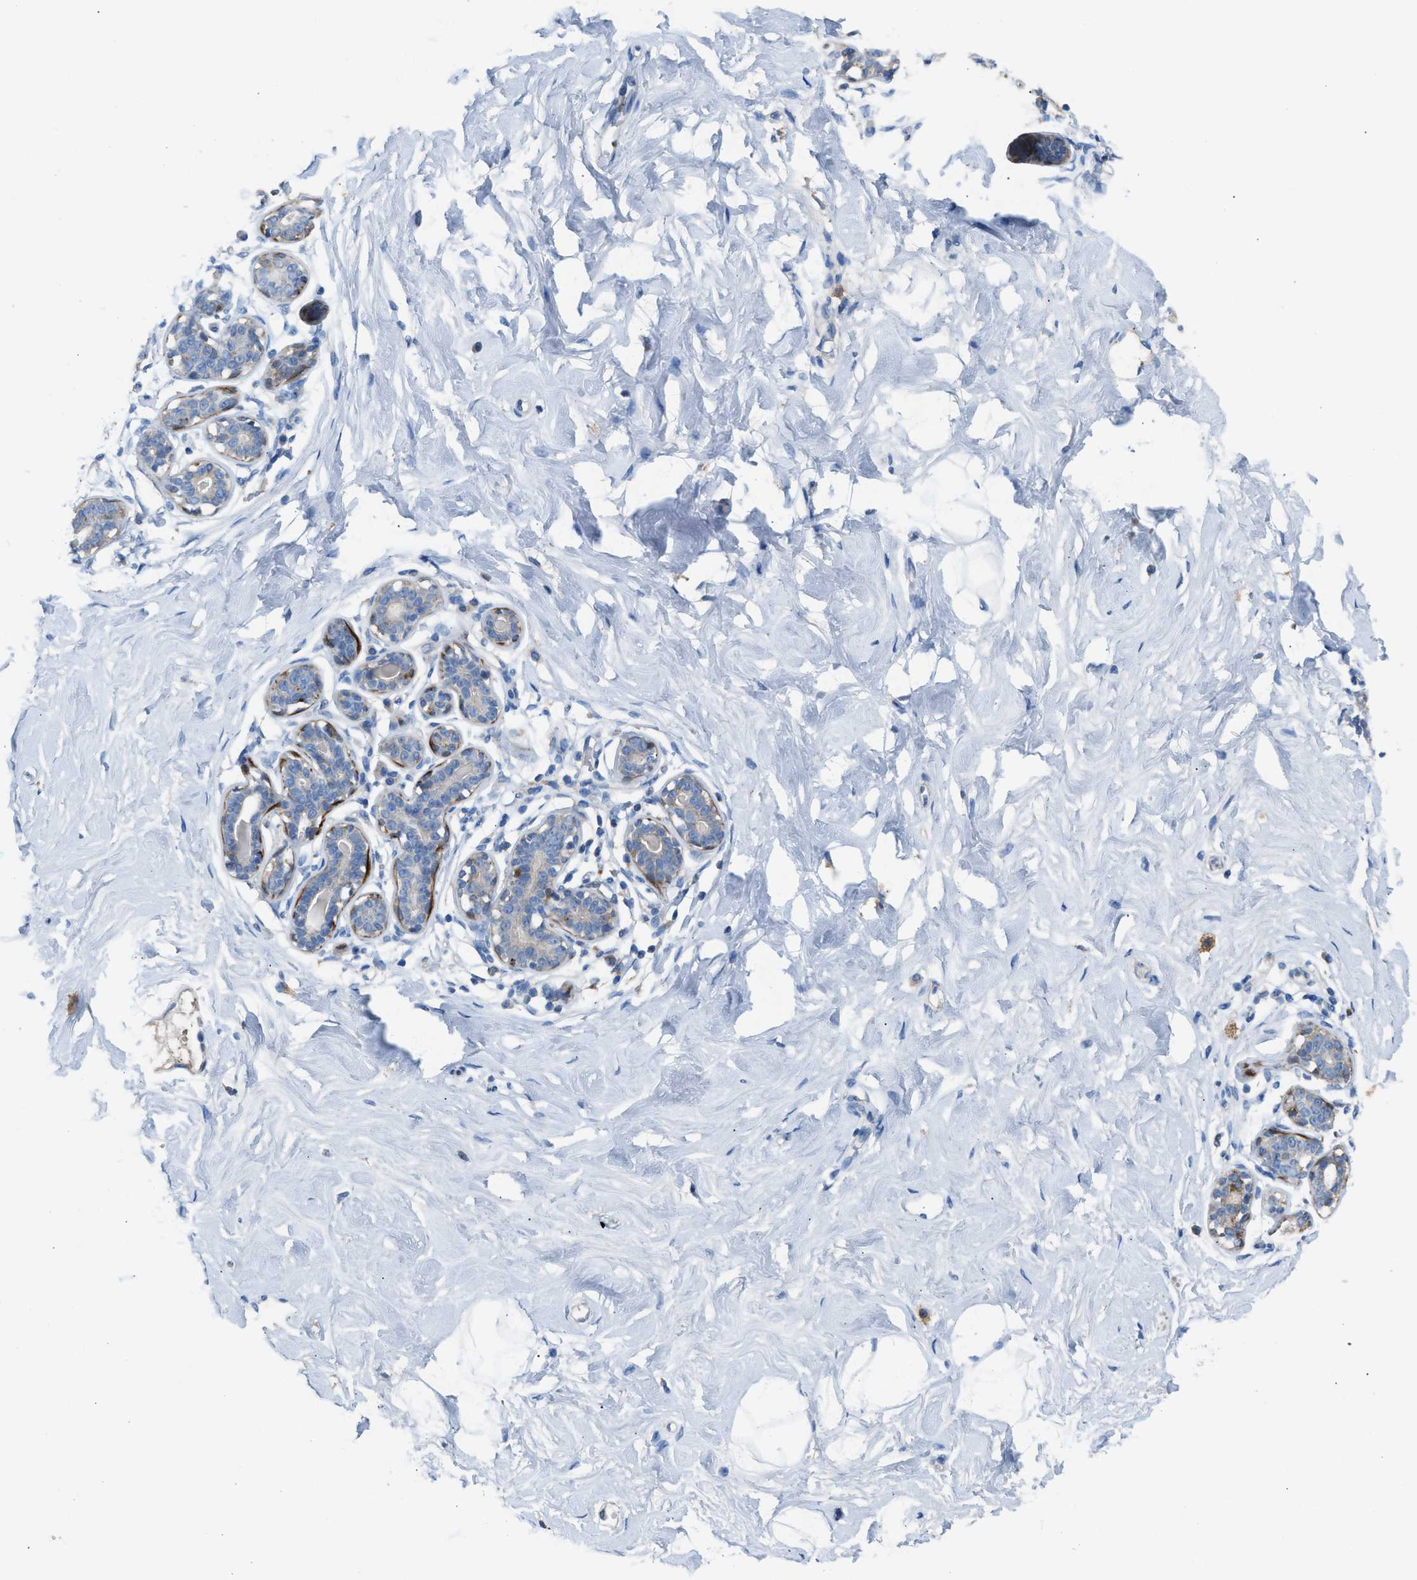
{"staining": {"intensity": "negative", "quantity": "none", "location": "none"}, "tissue": "breast", "cell_type": "Adipocytes", "image_type": "normal", "snomed": [{"axis": "morphology", "description": "Normal tissue, NOS"}, {"axis": "topography", "description": "Breast"}], "caption": "High magnification brightfield microscopy of benign breast stained with DAB (brown) and counterstained with hematoxylin (blue): adipocytes show no significant positivity. The staining is performed using DAB brown chromogen with nuclei counter-stained in using hematoxylin.", "gene": "AOAH", "patient": {"sex": "female", "age": 23}}